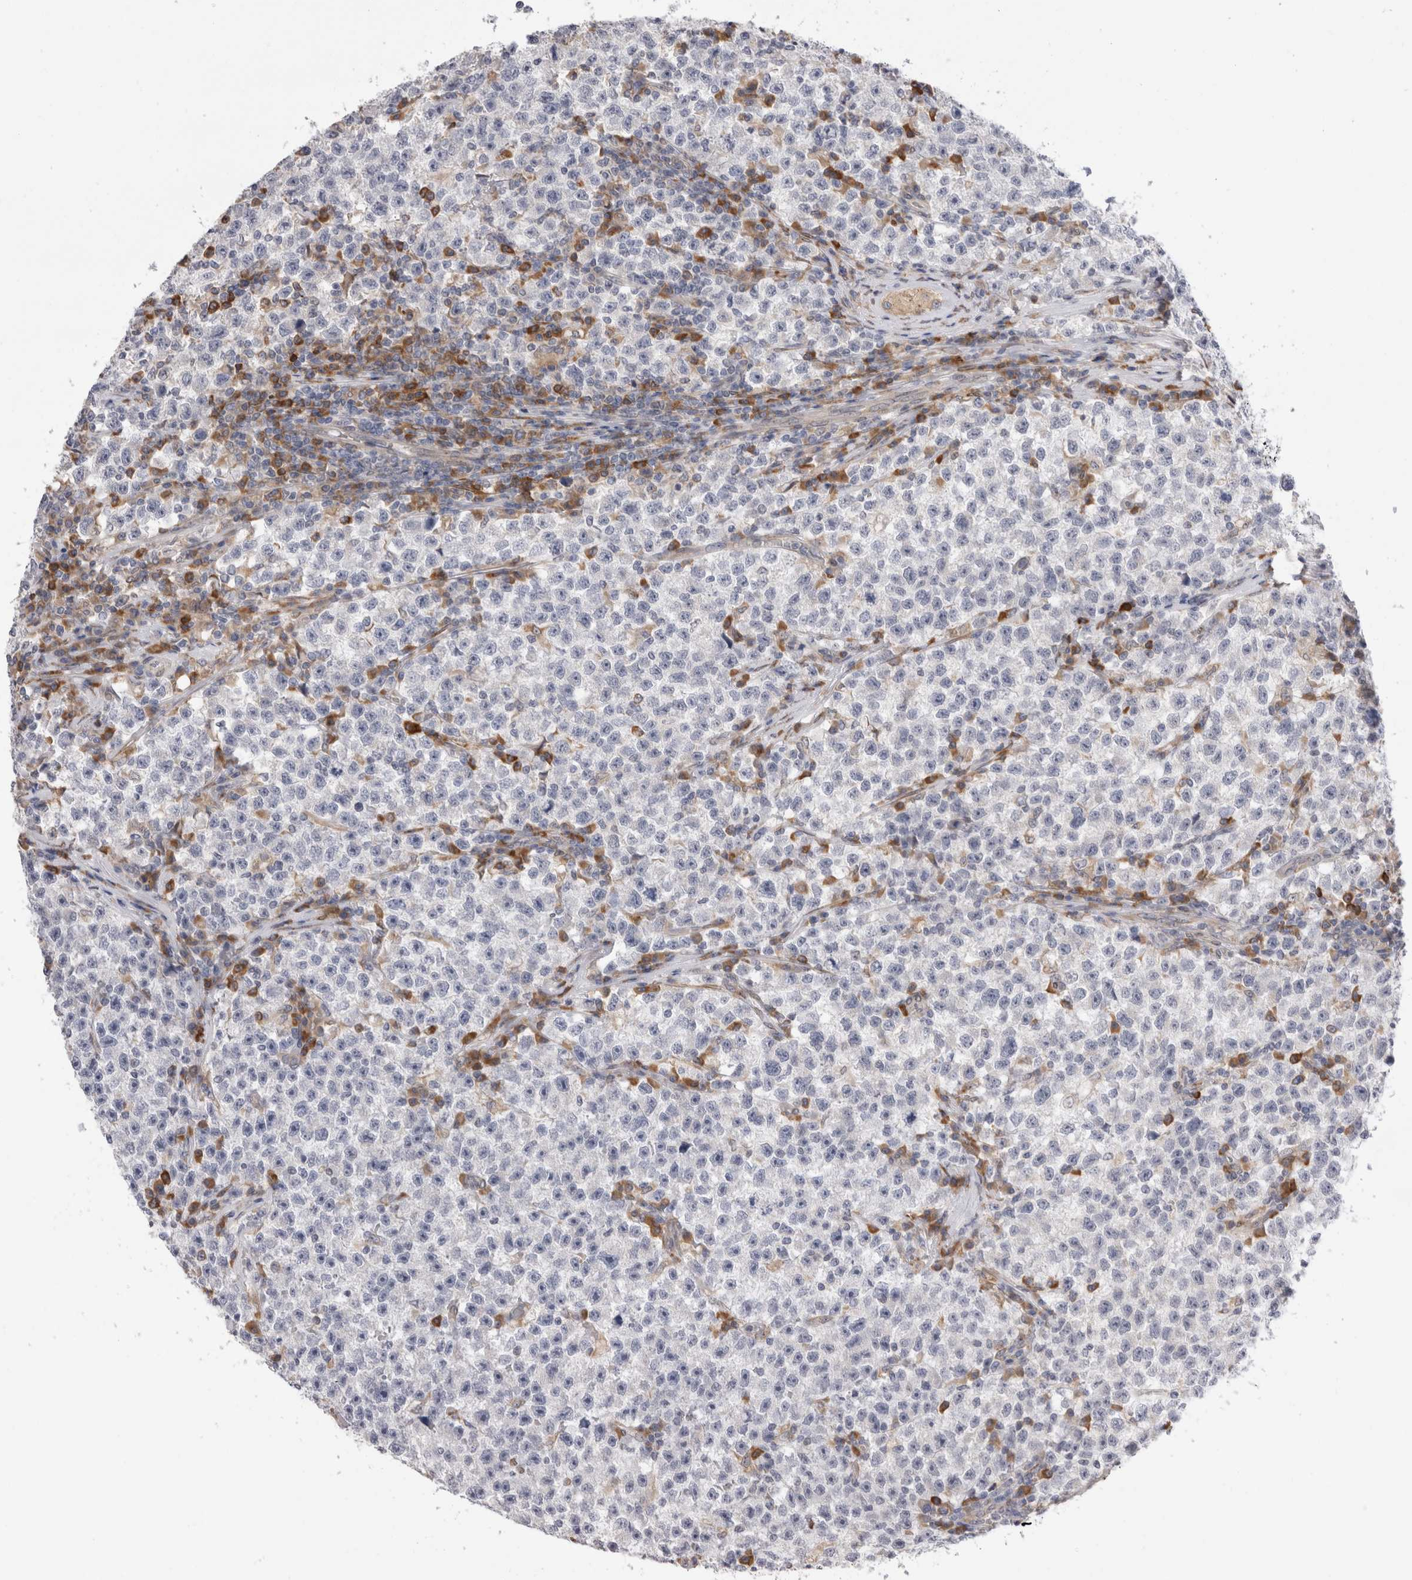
{"staining": {"intensity": "negative", "quantity": "none", "location": "none"}, "tissue": "testis cancer", "cell_type": "Tumor cells", "image_type": "cancer", "snomed": [{"axis": "morphology", "description": "Seminoma, NOS"}, {"axis": "topography", "description": "Testis"}], "caption": "Human testis cancer (seminoma) stained for a protein using immunohistochemistry exhibits no staining in tumor cells.", "gene": "VCPIP1", "patient": {"sex": "male", "age": 22}}